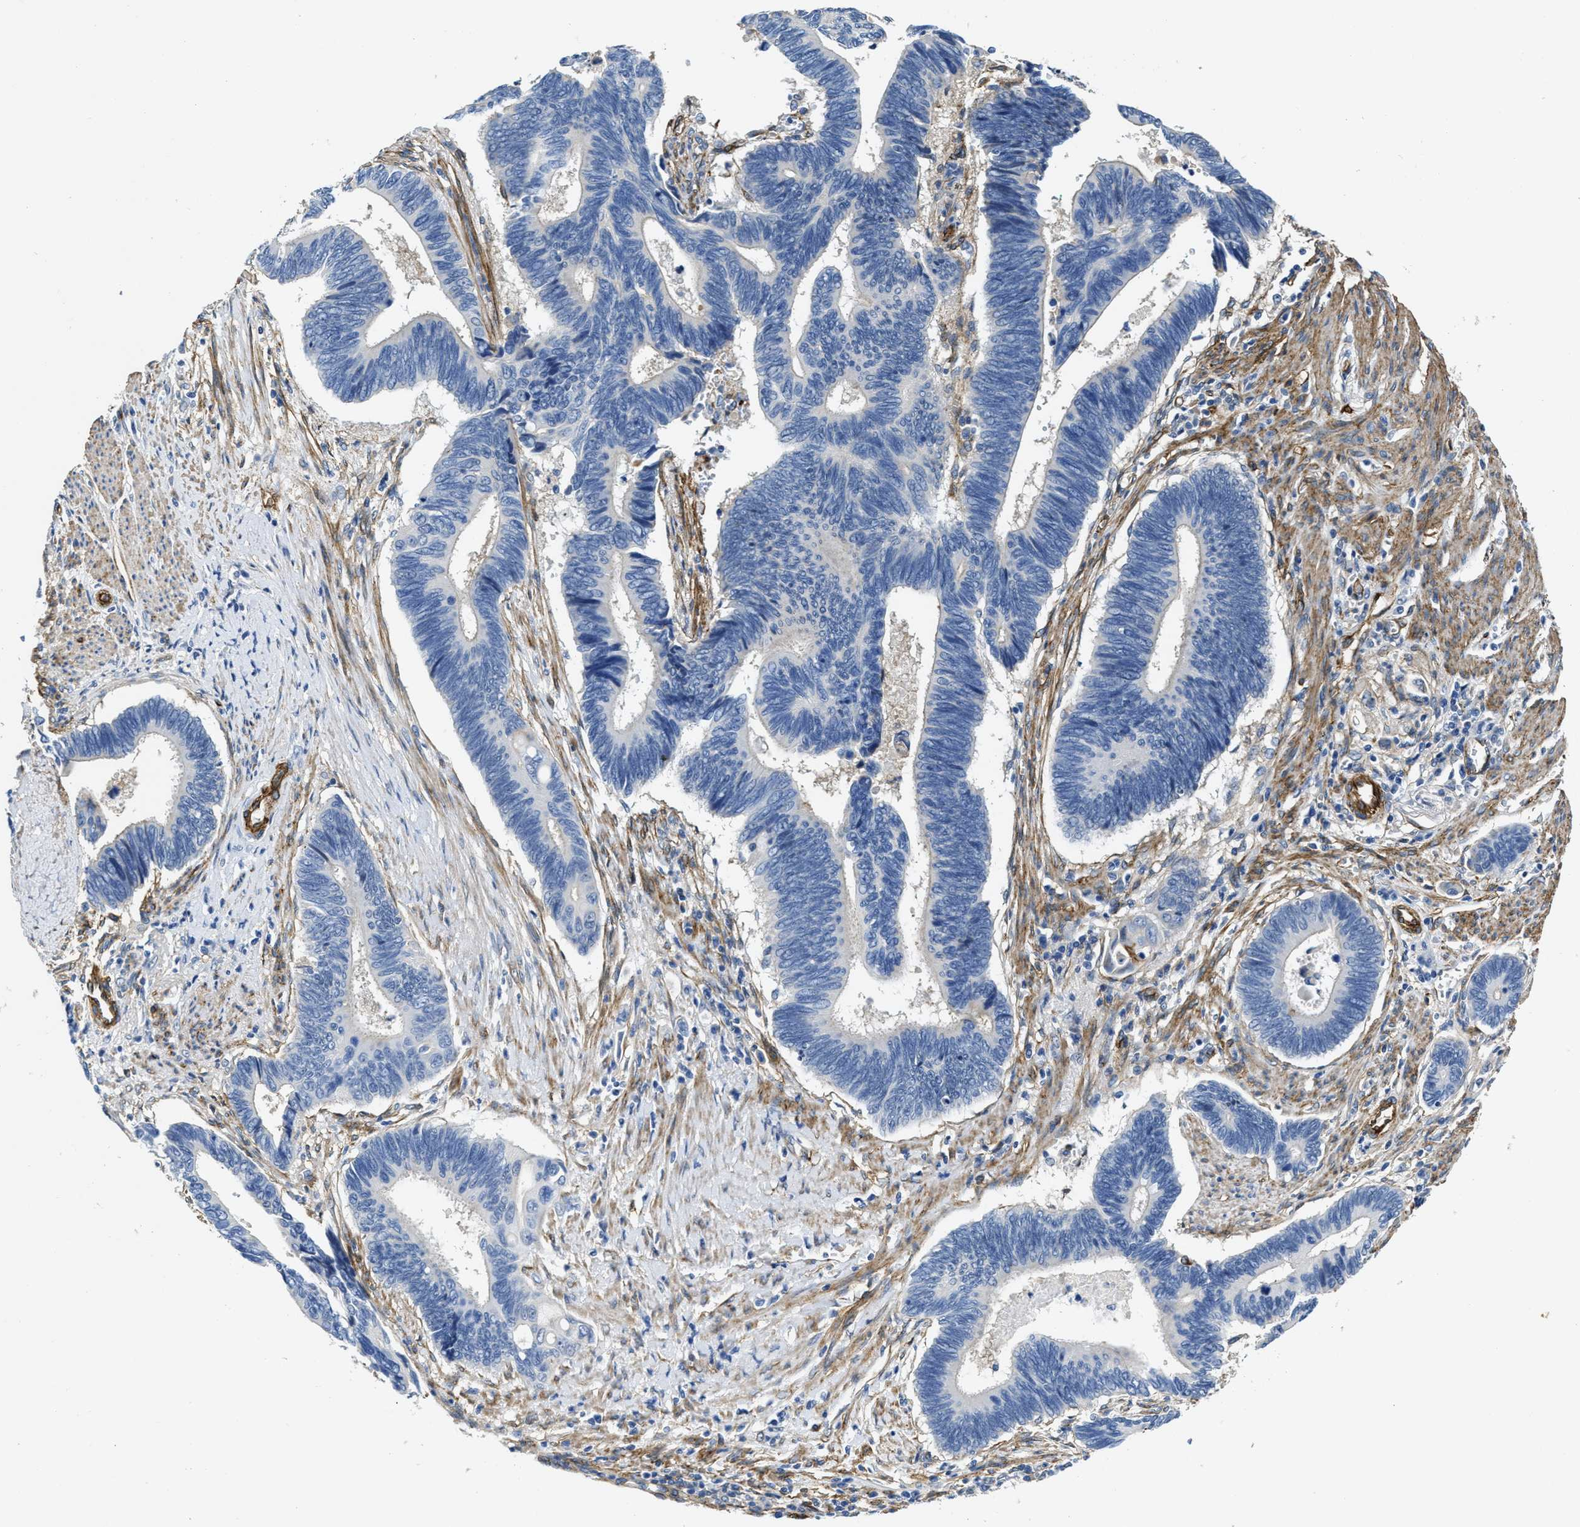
{"staining": {"intensity": "negative", "quantity": "none", "location": "none"}, "tissue": "pancreatic cancer", "cell_type": "Tumor cells", "image_type": "cancer", "snomed": [{"axis": "morphology", "description": "Adenocarcinoma, NOS"}, {"axis": "topography", "description": "Pancreas"}], "caption": "A high-resolution image shows immunohistochemistry staining of pancreatic adenocarcinoma, which reveals no significant expression in tumor cells.", "gene": "NAB1", "patient": {"sex": "female", "age": 70}}